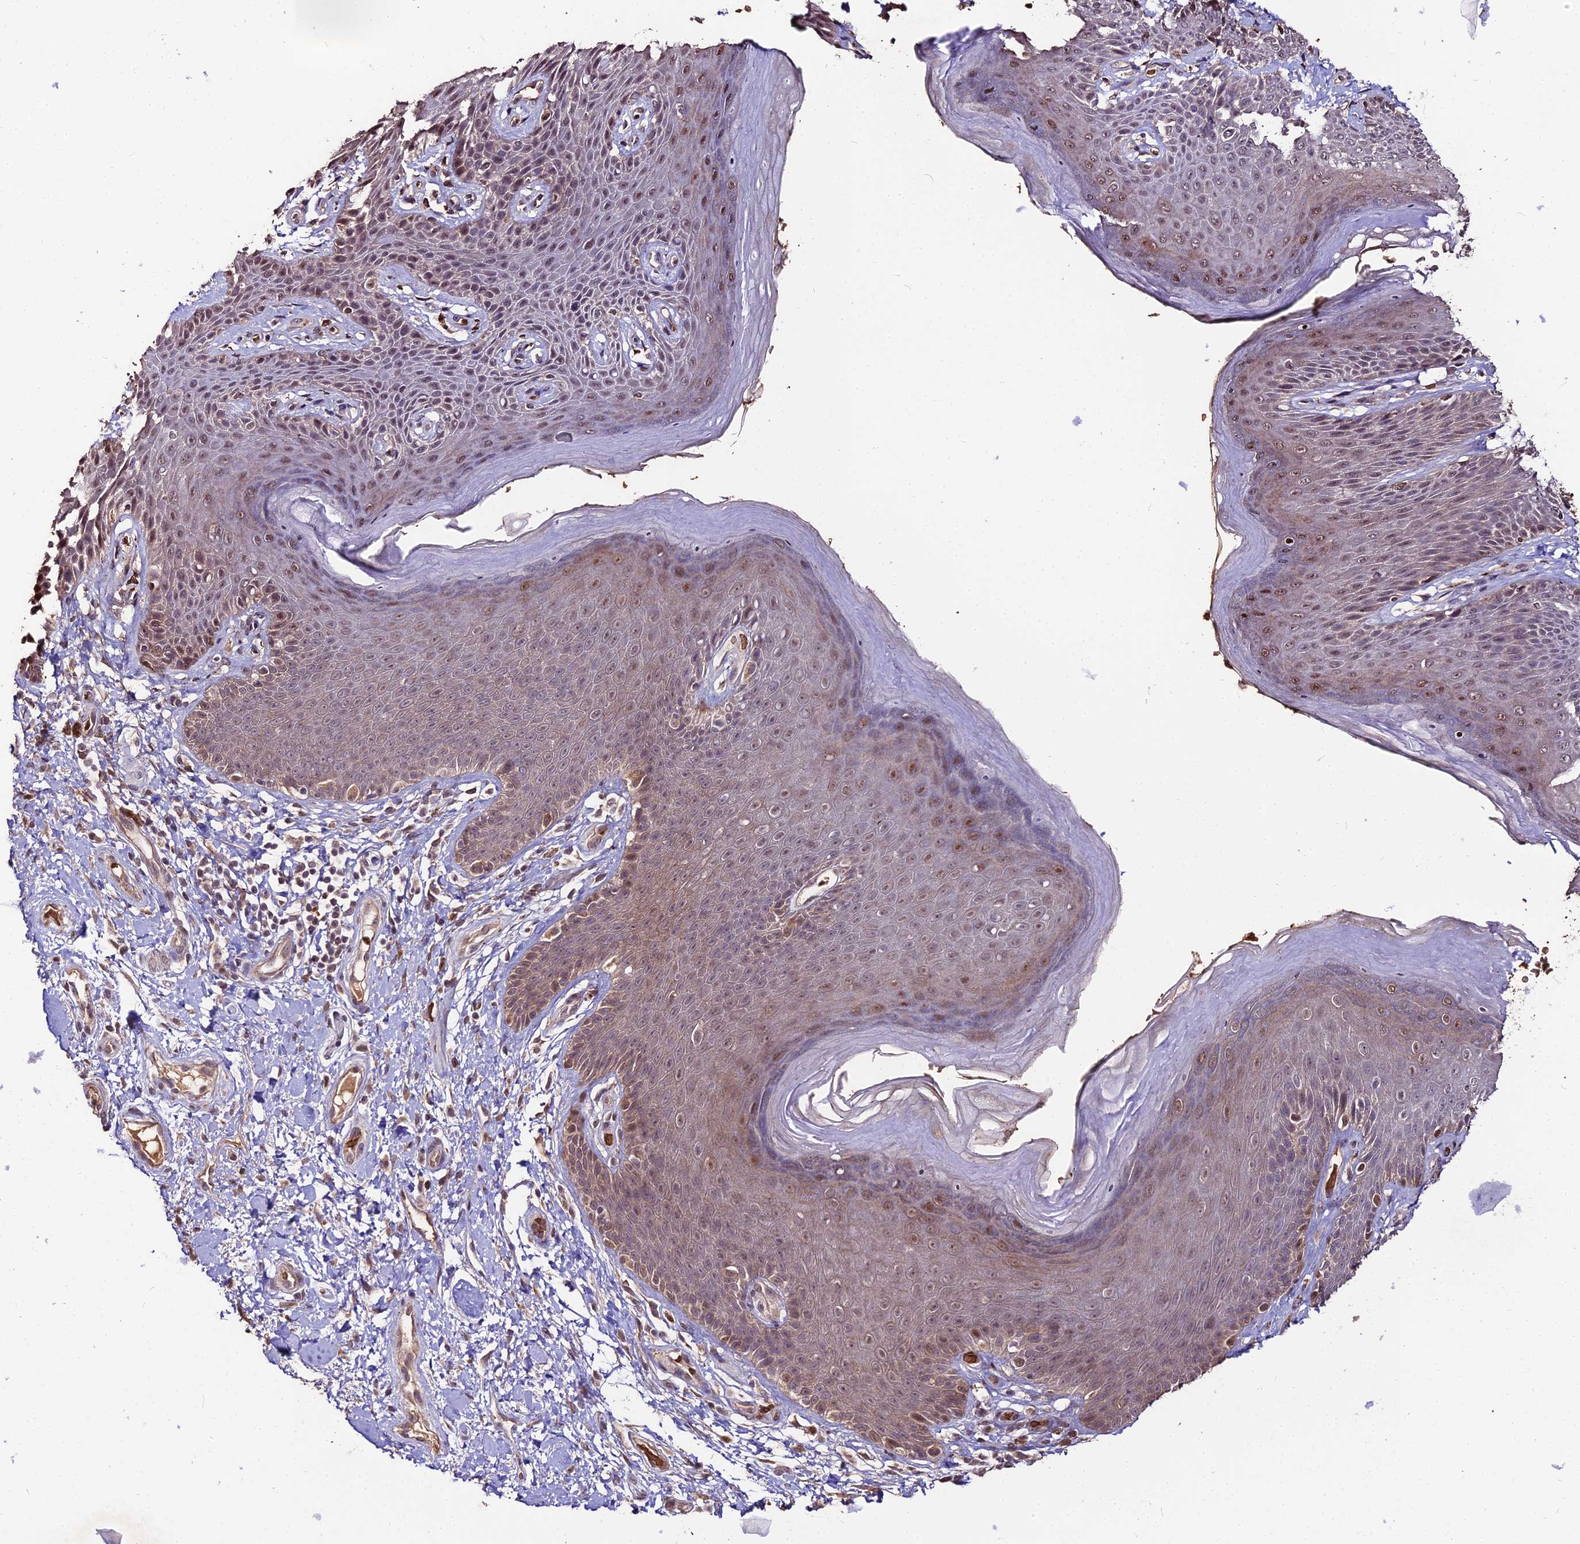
{"staining": {"intensity": "moderate", "quantity": "25%-75%", "location": "cytoplasmic/membranous,nuclear"}, "tissue": "skin", "cell_type": "Epidermal cells", "image_type": "normal", "snomed": [{"axis": "morphology", "description": "Normal tissue, NOS"}, {"axis": "topography", "description": "Anal"}], "caption": "Protein staining exhibits moderate cytoplasmic/membranous,nuclear staining in about 25%-75% of epidermal cells in normal skin. Immunohistochemistry (ihc) stains the protein in brown and the nuclei are stained blue.", "gene": "ZDBF2", "patient": {"sex": "female", "age": 89}}